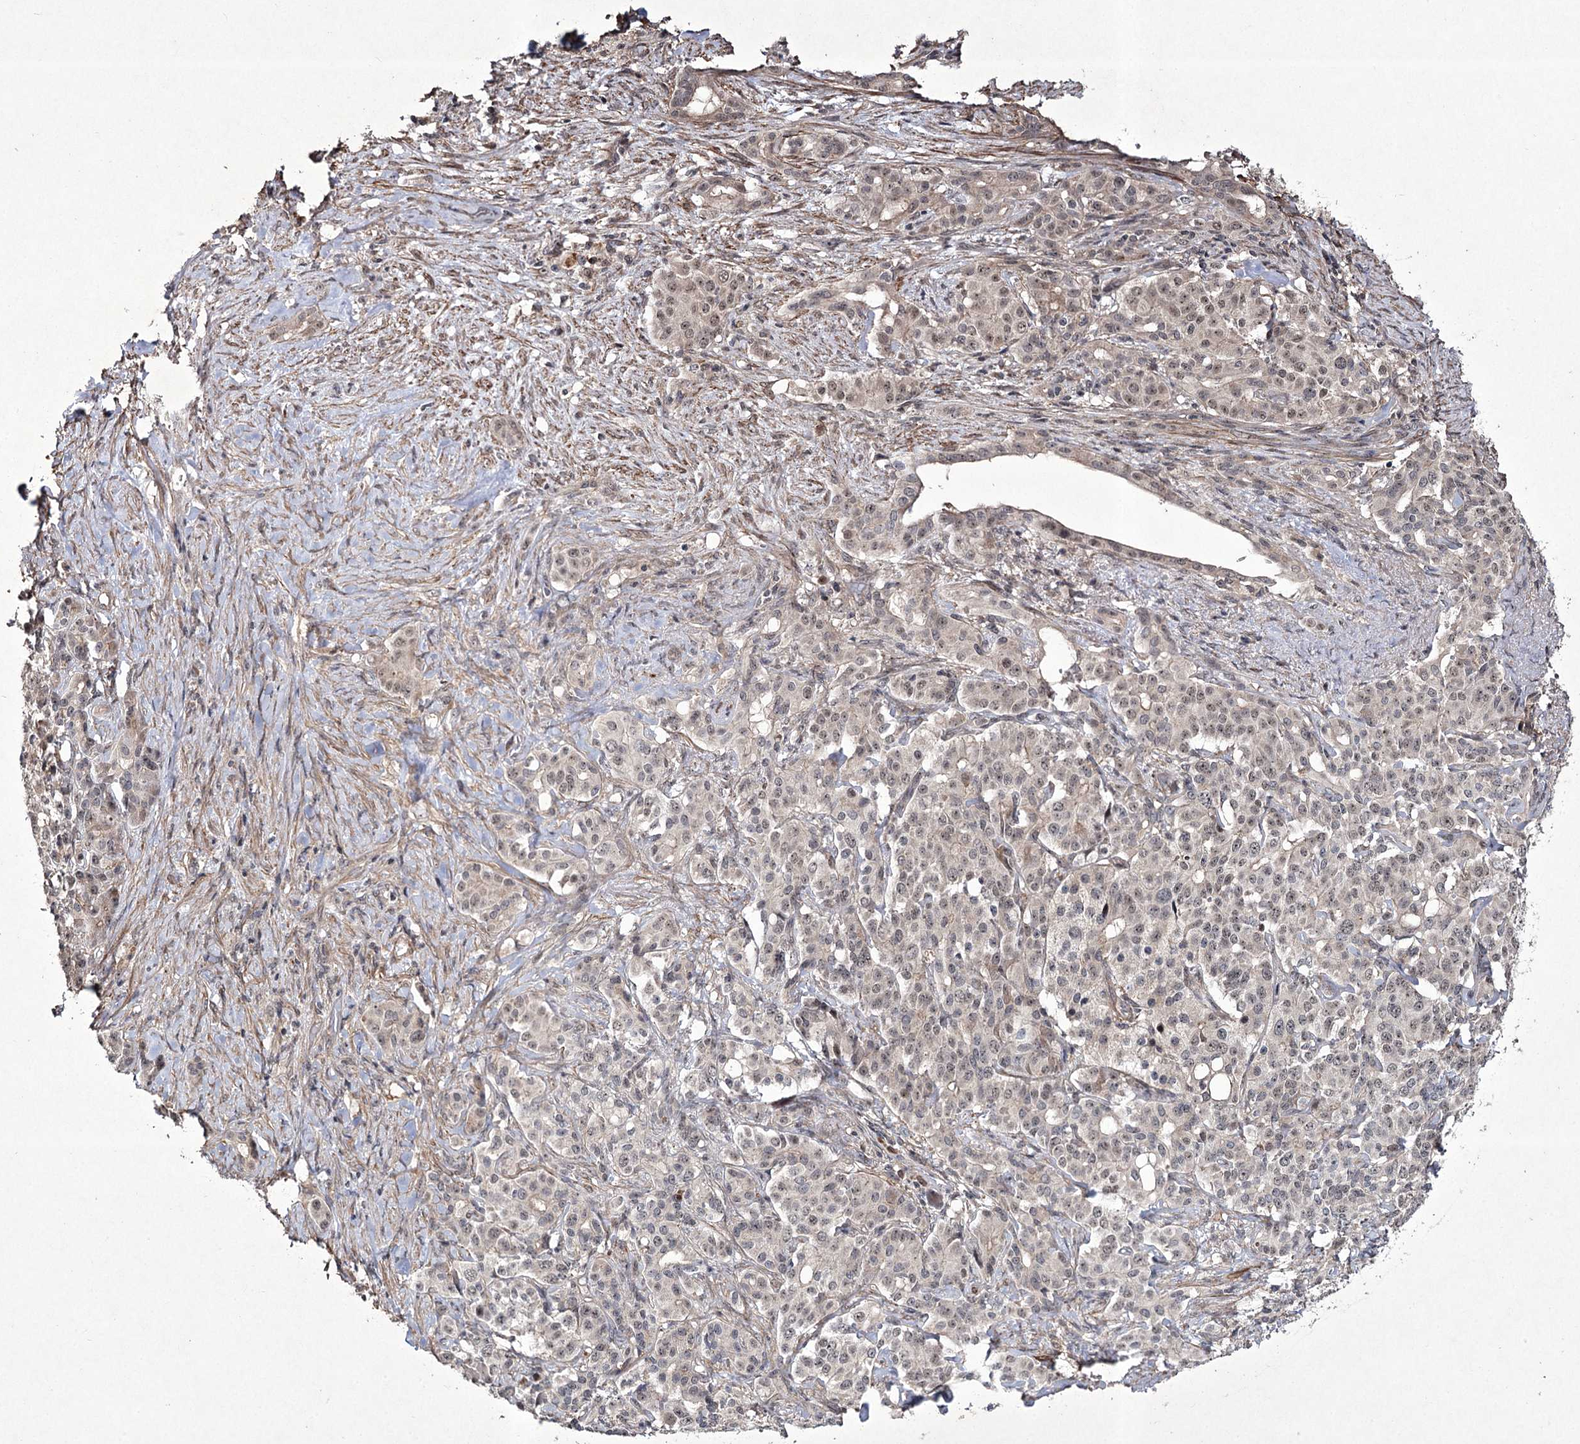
{"staining": {"intensity": "weak", "quantity": "25%-75%", "location": "nuclear"}, "tissue": "pancreatic cancer", "cell_type": "Tumor cells", "image_type": "cancer", "snomed": [{"axis": "morphology", "description": "Adenocarcinoma, NOS"}, {"axis": "topography", "description": "Pancreas"}], "caption": "An immunohistochemistry histopathology image of neoplastic tissue is shown. Protein staining in brown shows weak nuclear positivity in adenocarcinoma (pancreatic) within tumor cells.", "gene": "CCDC59", "patient": {"sex": "female", "age": 74}}